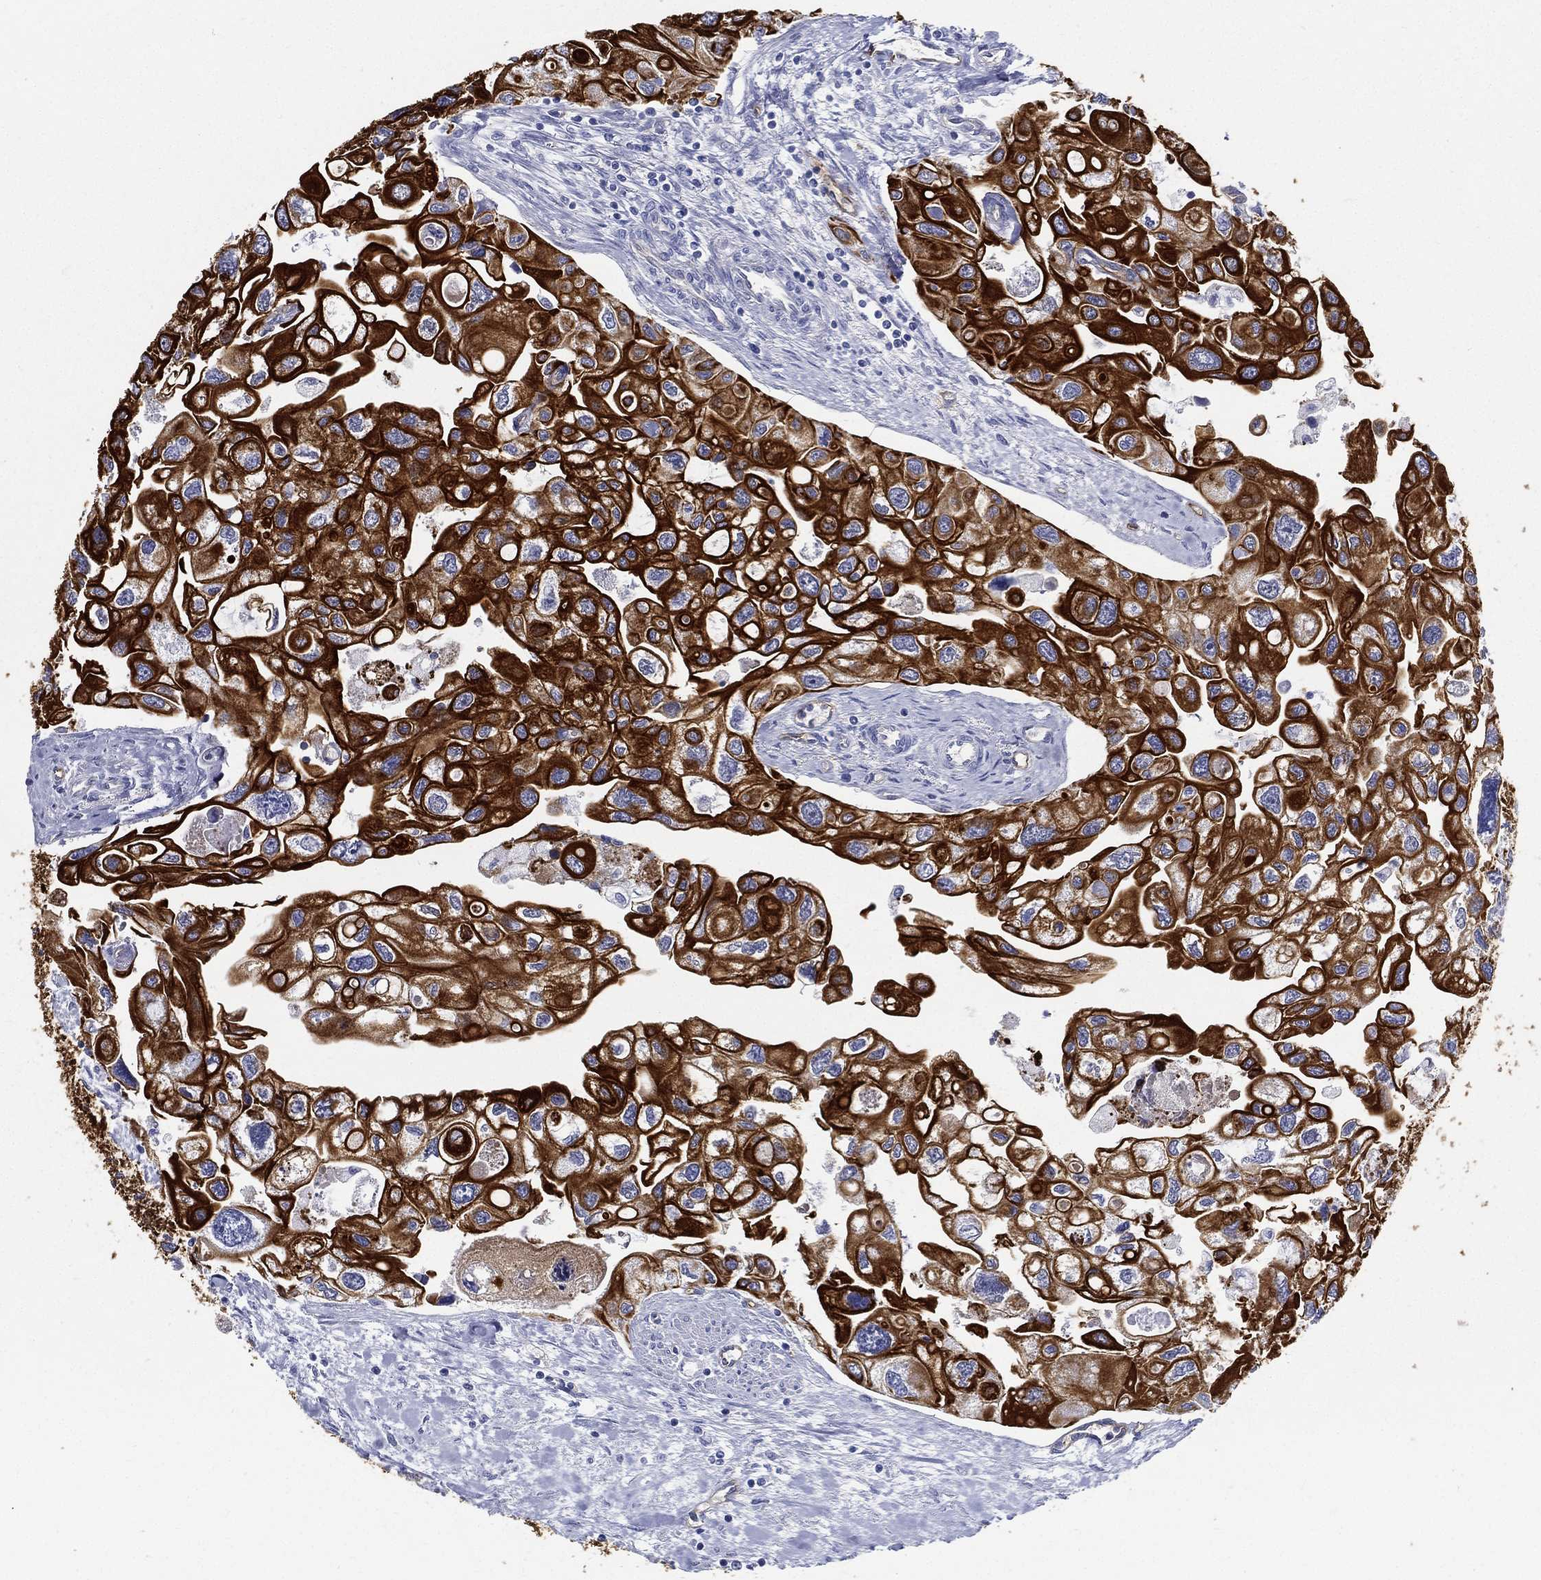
{"staining": {"intensity": "strong", "quantity": ">75%", "location": "cytoplasmic/membranous"}, "tissue": "urothelial cancer", "cell_type": "Tumor cells", "image_type": "cancer", "snomed": [{"axis": "morphology", "description": "Urothelial carcinoma, High grade"}, {"axis": "topography", "description": "Urinary bladder"}], "caption": "A brown stain shows strong cytoplasmic/membranous staining of a protein in high-grade urothelial carcinoma tumor cells.", "gene": "NEDD9", "patient": {"sex": "male", "age": 59}}